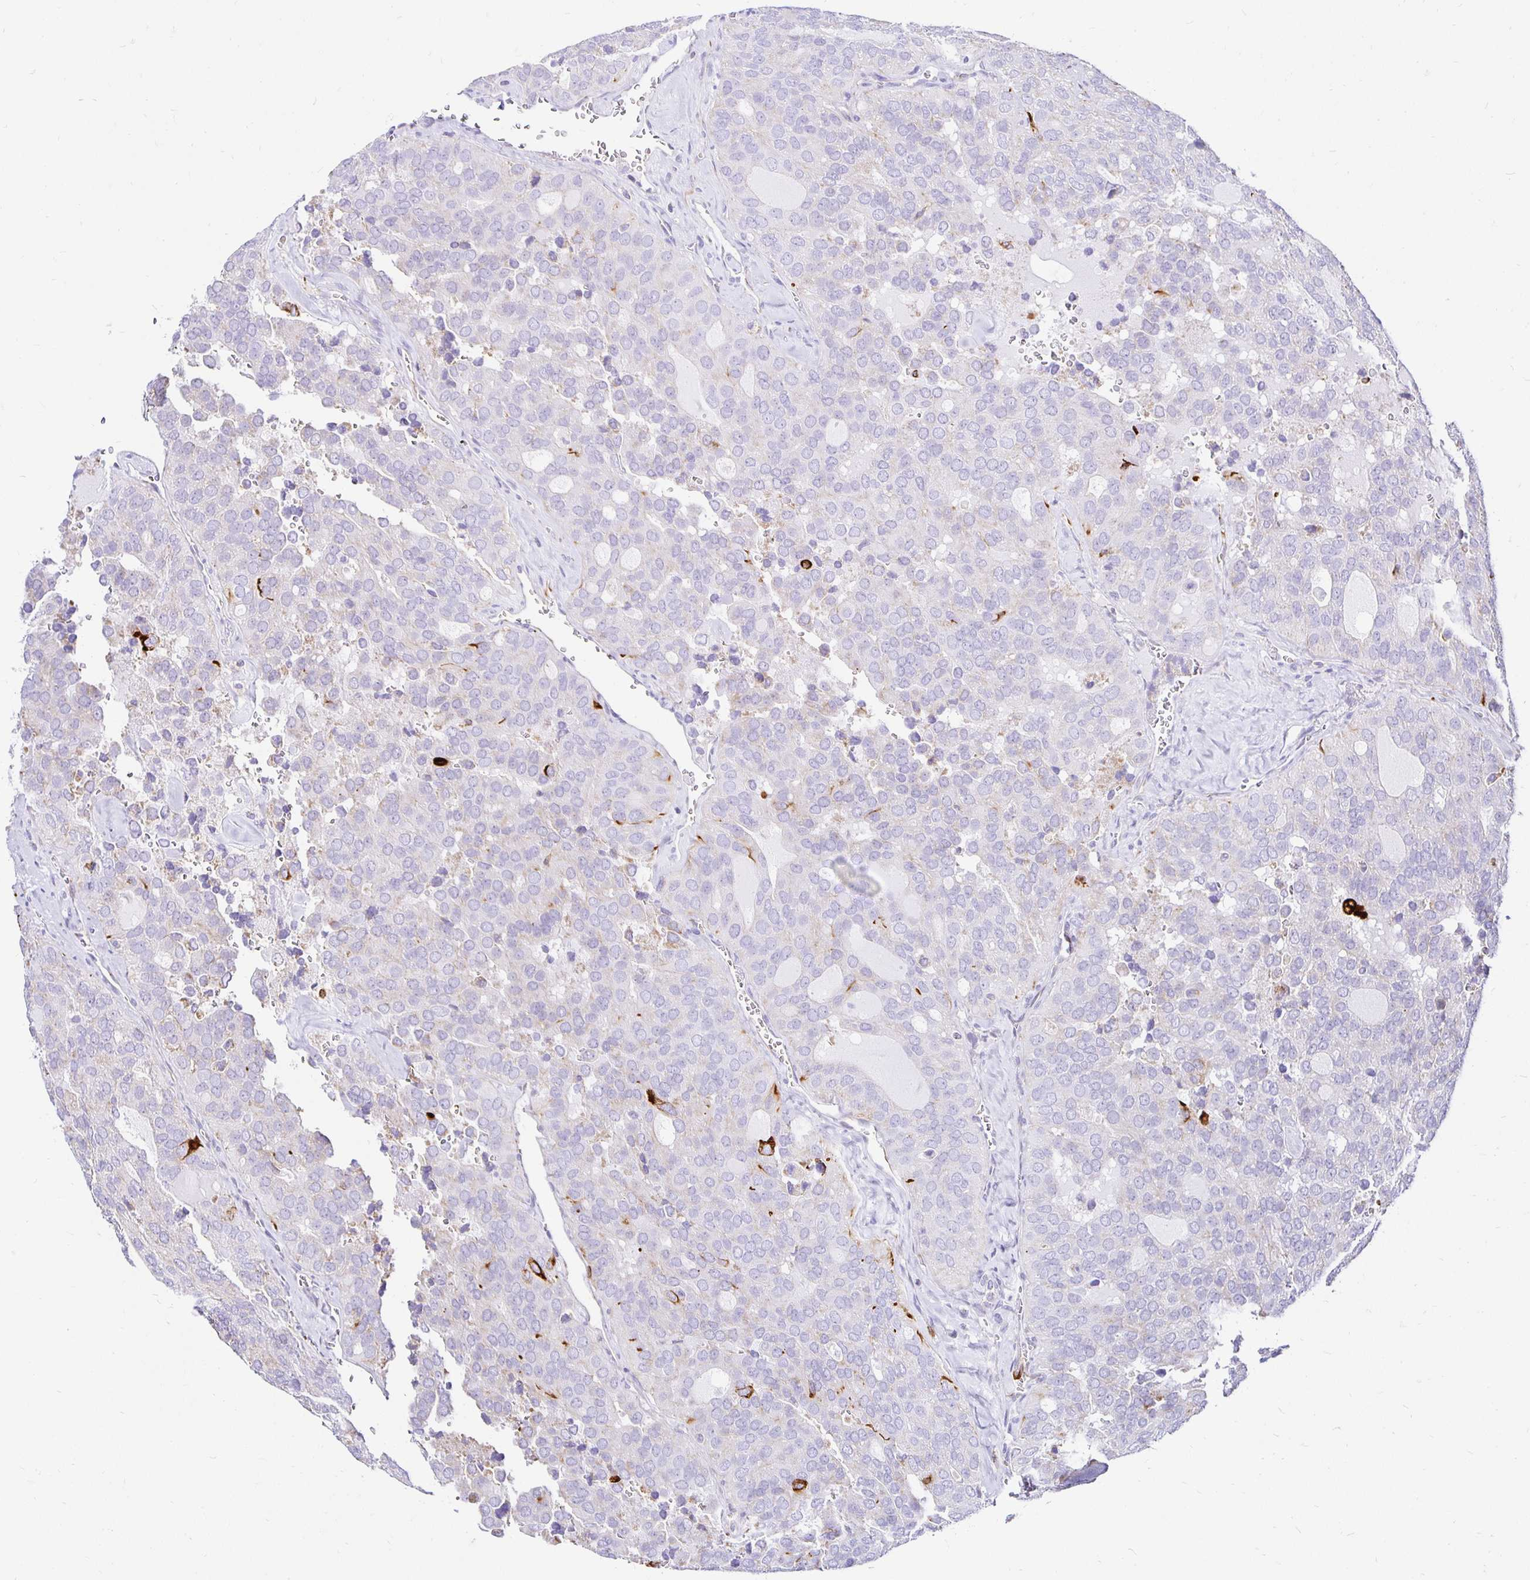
{"staining": {"intensity": "strong", "quantity": "<25%", "location": "cytoplasmic/membranous"}, "tissue": "thyroid cancer", "cell_type": "Tumor cells", "image_type": "cancer", "snomed": [{"axis": "morphology", "description": "Follicular adenoma carcinoma, NOS"}, {"axis": "topography", "description": "Thyroid gland"}], "caption": "This image exhibits immunohistochemistry (IHC) staining of human follicular adenoma carcinoma (thyroid), with medium strong cytoplasmic/membranous staining in about <25% of tumor cells.", "gene": "PLAAT2", "patient": {"sex": "male", "age": 75}}